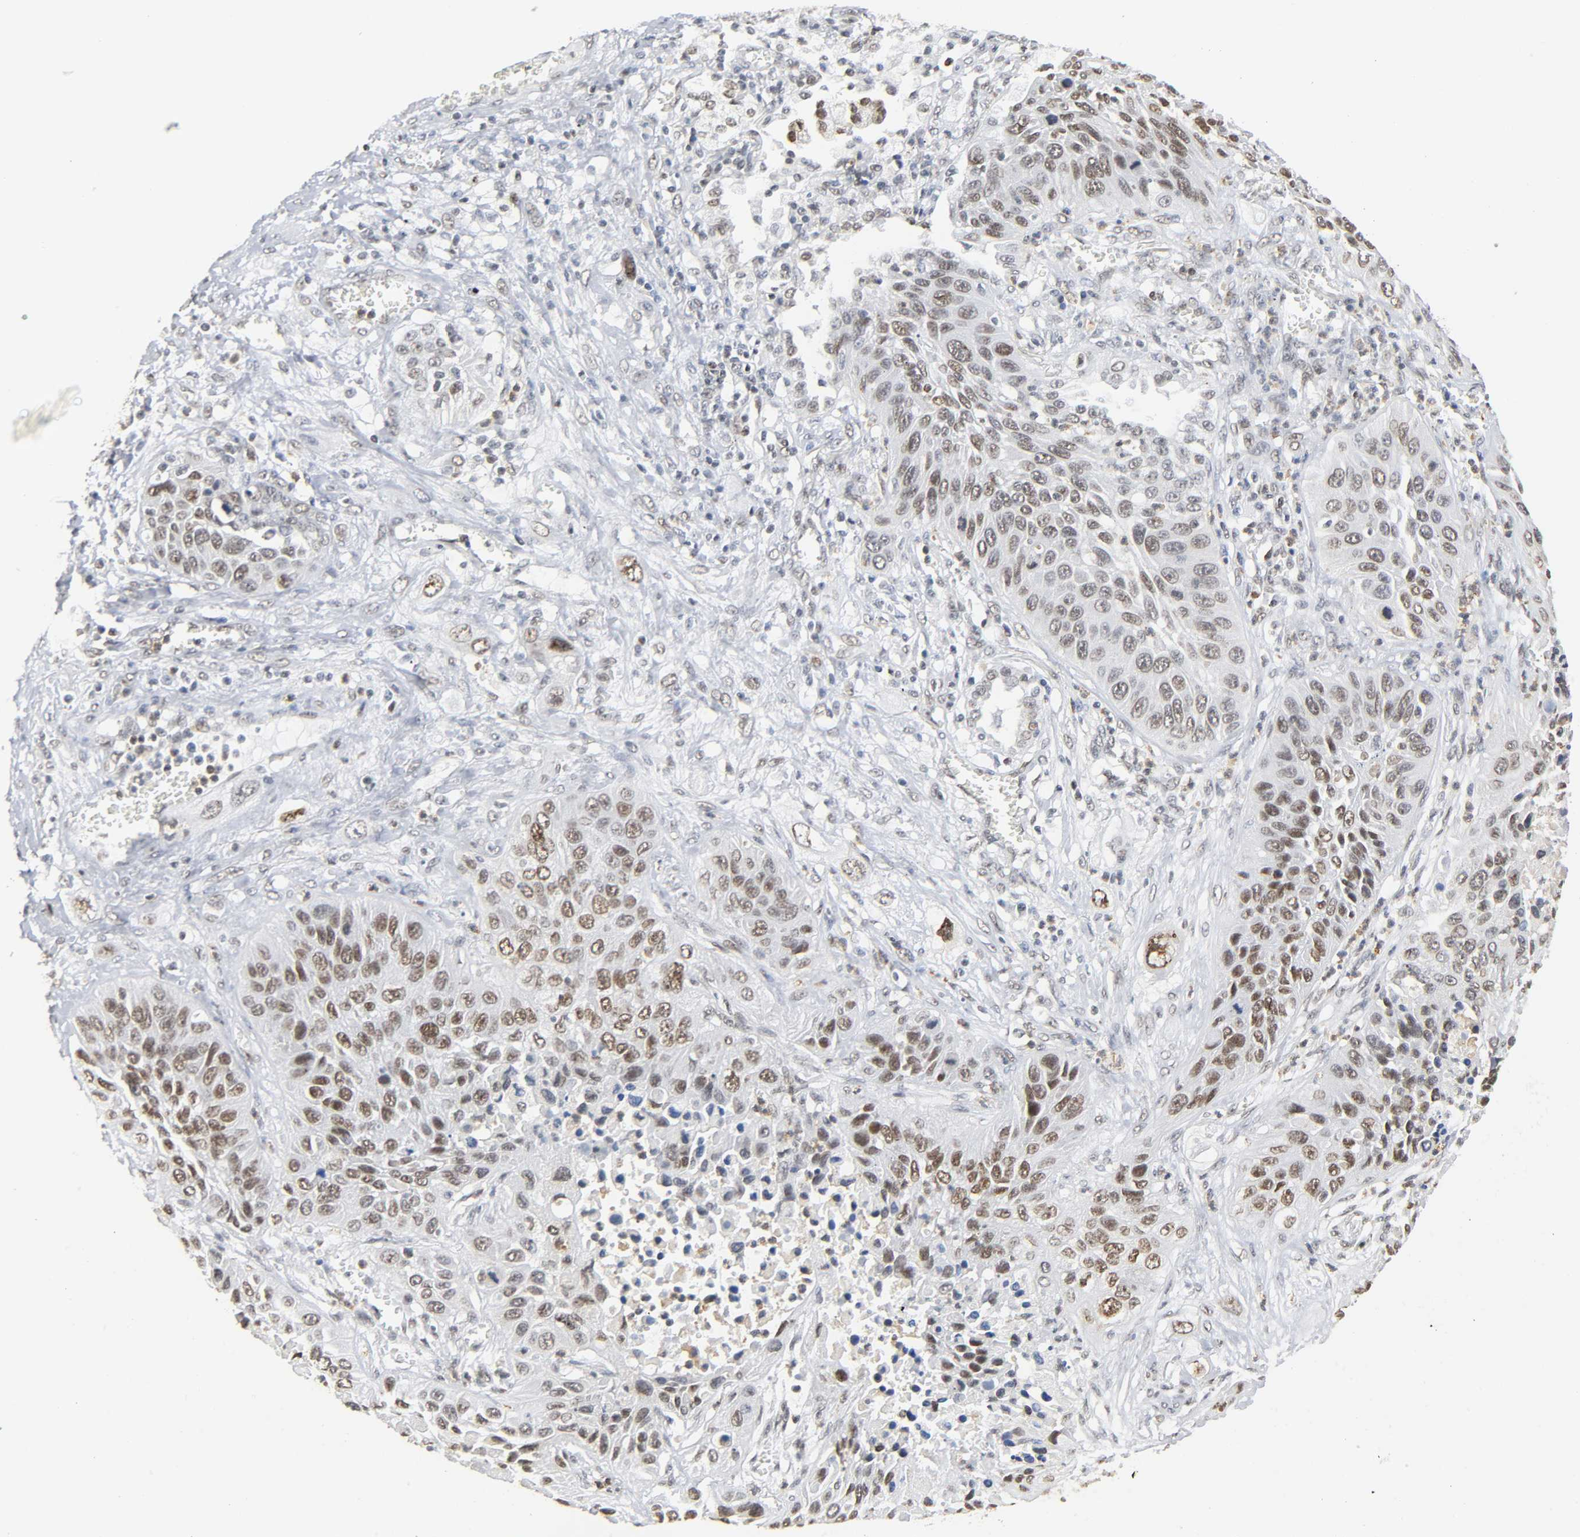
{"staining": {"intensity": "moderate", "quantity": ">75%", "location": "nuclear"}, "tissue": "lung cancer", "cell_type": "Tumor cells", "image_type": "cancer", "snomed": [{"axis": "morphology", "description": "Squamous cell carcinoma, NOS"}, {"axis": "topography", "description": "Lung"}], "caption": "Lung cancer stained for a protein demonstrates moderate nuclear positivity in tumor cells.", "gene": "SUMO1", "patient": {"sex": "female", "age": 76}}